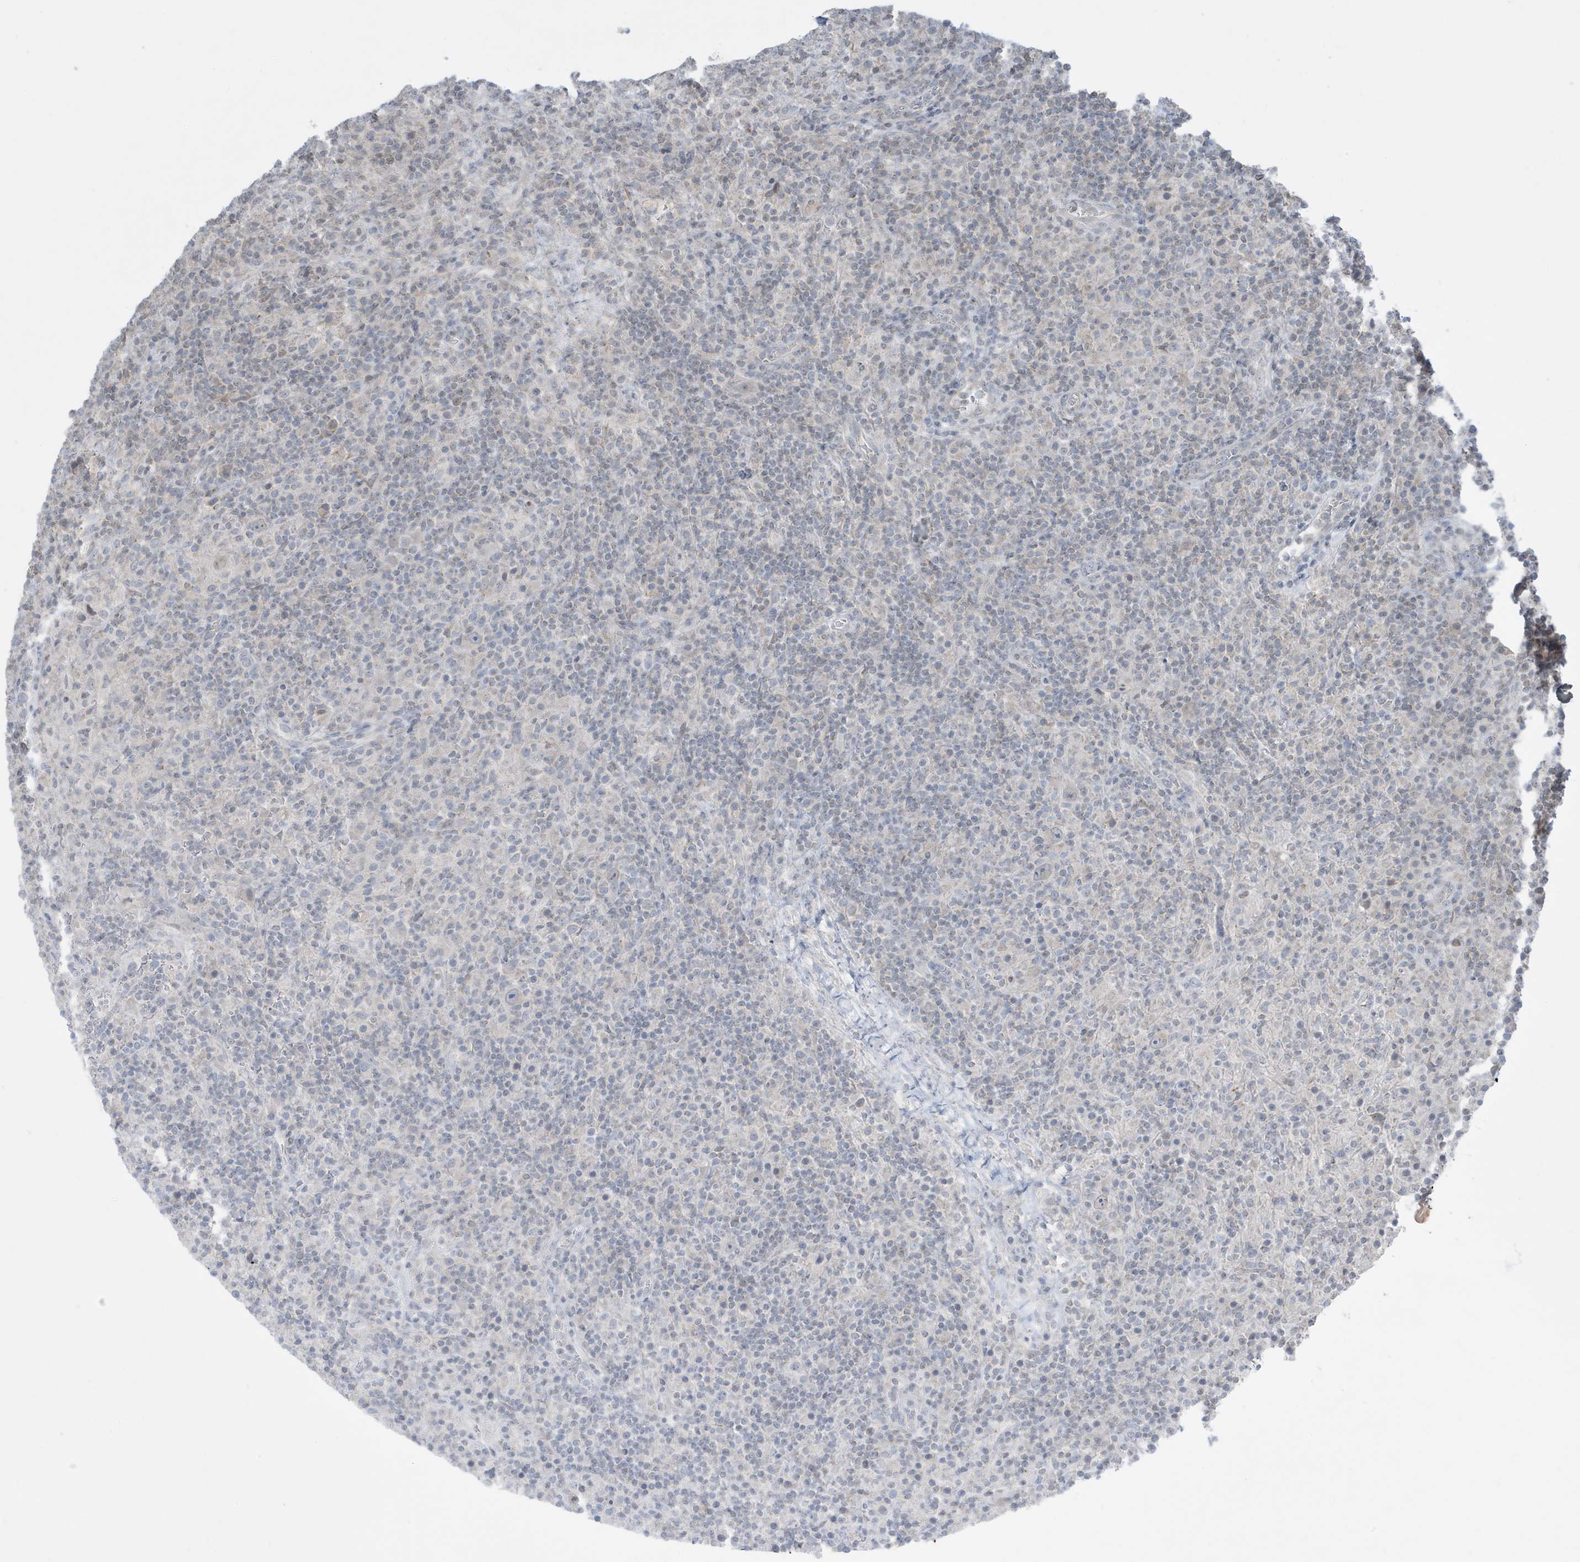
{"staining": {"intensity": "negative", "quantity": "none", "location": "none"}, "tissue": "lymphoma", "cell_type": "Tumor cells", "image_type": "cancer", "snomed": [{"axis": "morphology", "description": "Hodgkin's disease, NOS"}, {"axis": "topography", "description": "Lymph node"}], "caption": "Micrograph shows no significant protein positivity in tumor cells of lymphoma.", "gene": "FNDC1", "patient": {"sex": "male", "age": 70}}